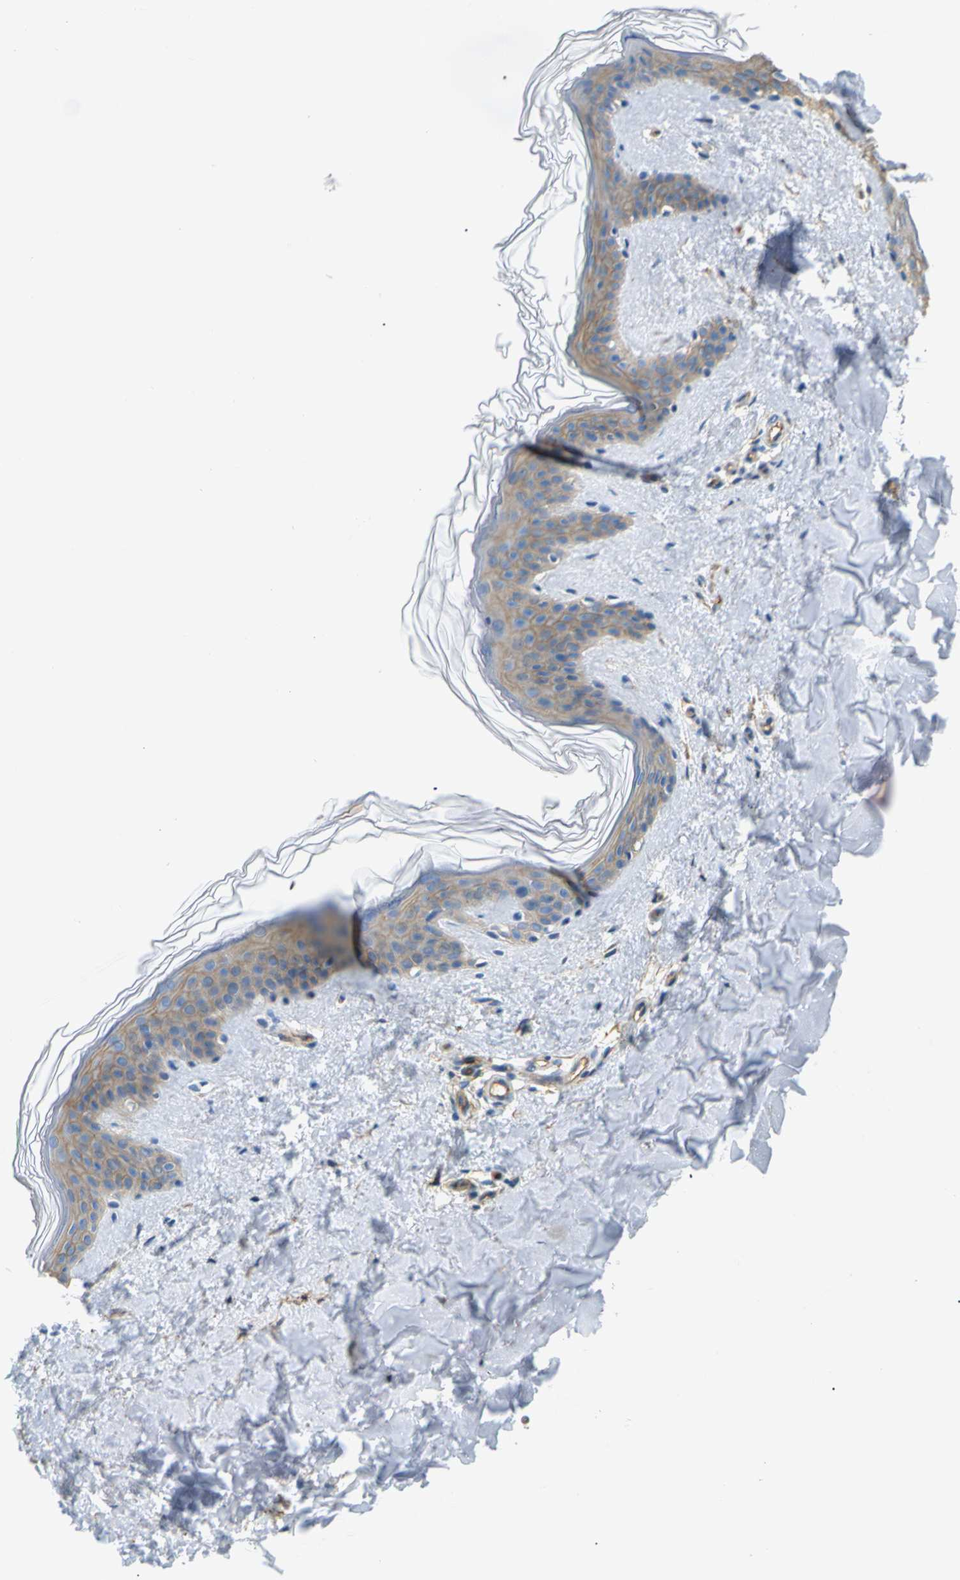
{"staining": {"intensity": "moderate", "quantity": ">75%", "location": "cytoplasmic/membranous"}, "tissue": "skin", "cell_type": "Fibroblasts", "image_type": "normal", "snomed": [{"axis": "morphology", "description": "Normal tissue, NOS"}, {"axis": "topography", "description": "Skin"}], "caption": "Immunohistochemistry (DAB) staining of unremarkable human skin demonstrates moderate cytoplasmic/membranous protein staining in approximately >75% of fibroblasts. The protein of interest is shown in brown color, while the nuclei are stained blue.", "gene": "SPTBN1", "patient": {"sex": "female", "age": 41}}